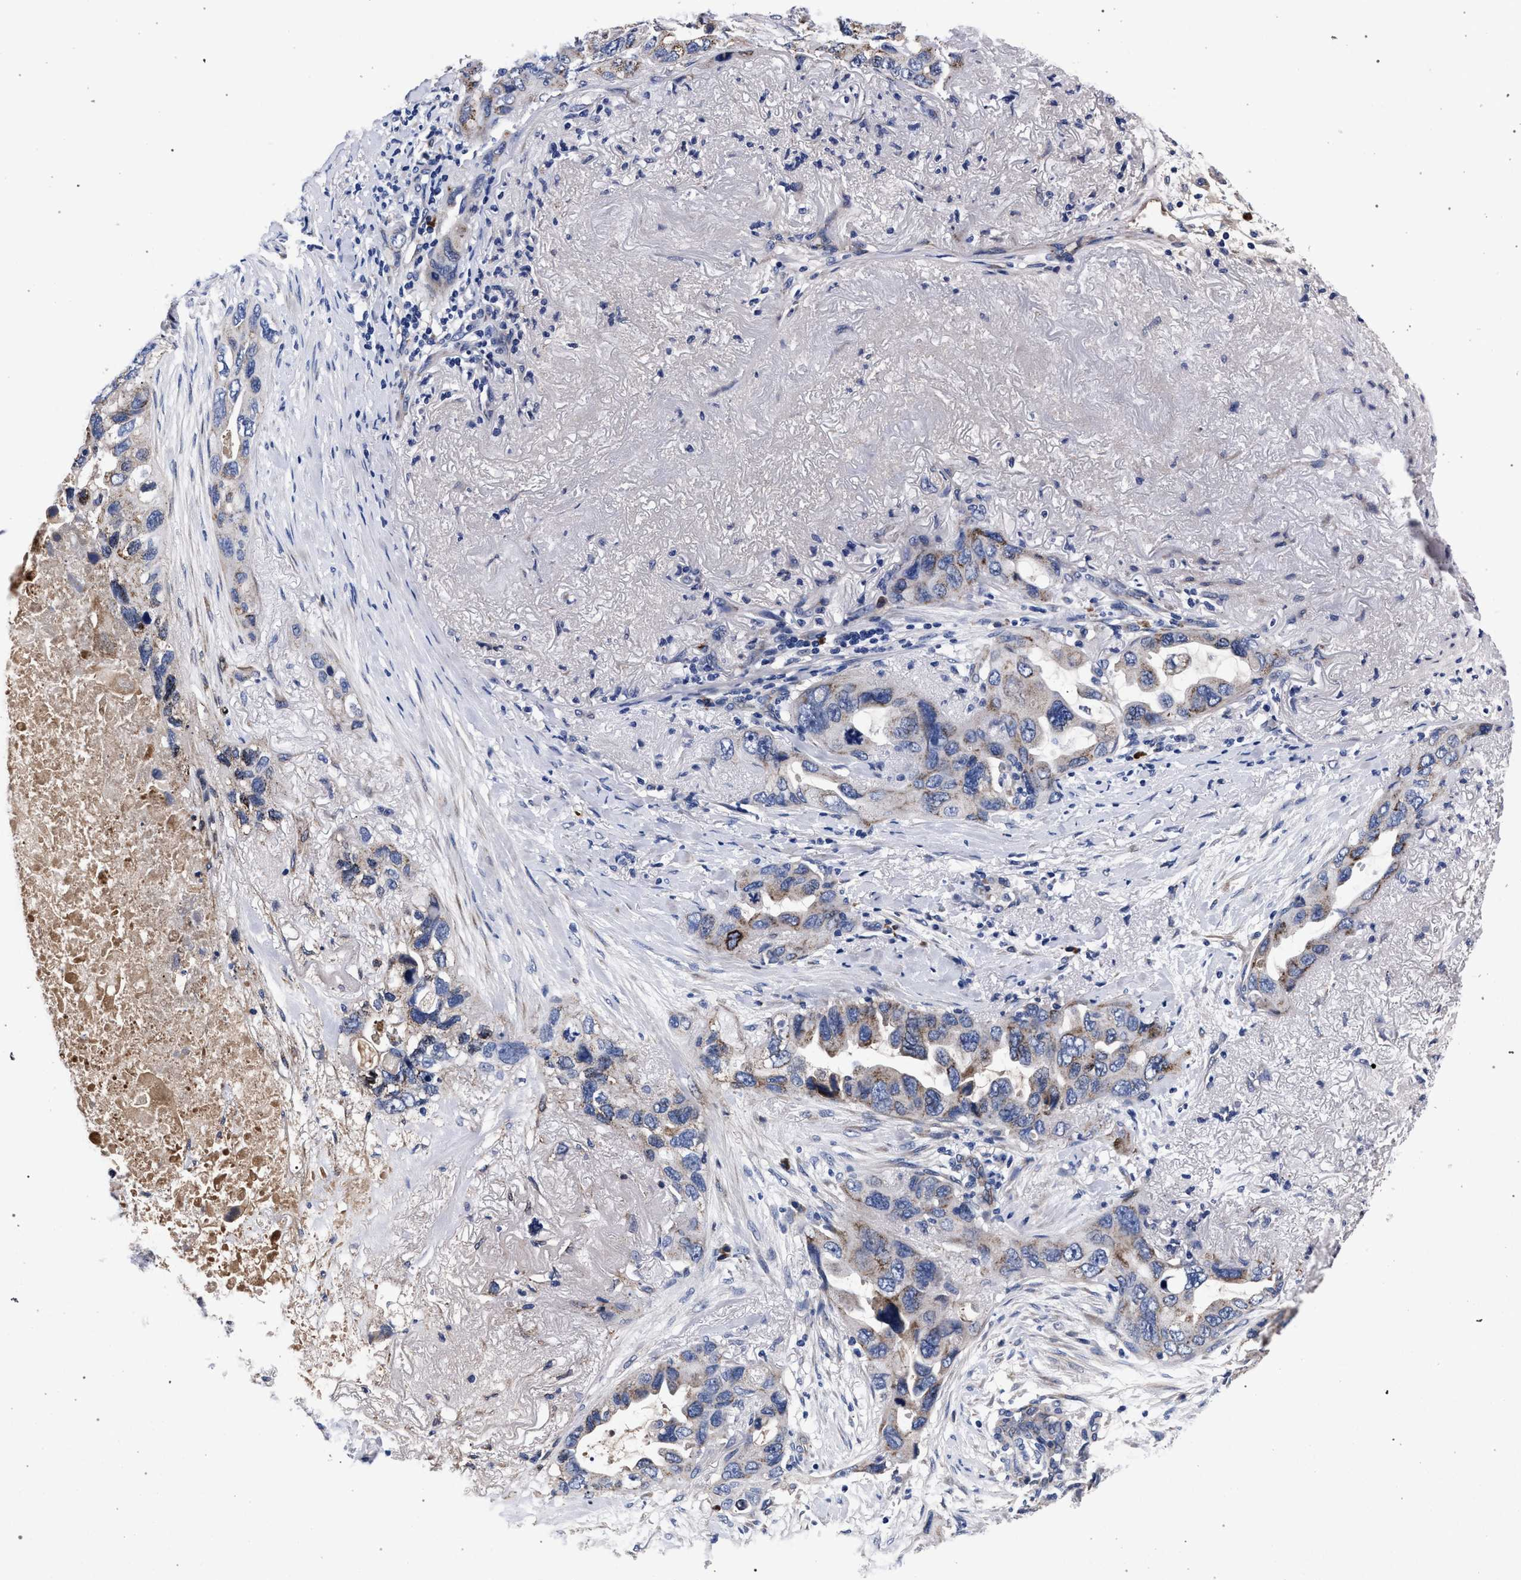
{"staining": {"intensity": "moderate", "quantity": "<25%", "location": "cytoplasmic/membranous"}, "tissue": "lung cancer", "cell_type": "Tumor cells", "image_type": "cancer", "snomed": [{"axis": "morphology", "description": "Squamous cell carcinoma, NOS"}, {"axis": "topography", "description": "Lung"}], "caption": "Lung cancer (squamous cell carcinoma) stained for a protein shows moderate cytoplasmic/membranous positivity in tumor cells. (Brightfield microscopy of DAB IHC at high magnification).", "gene": "ACOX1", "patient": {"sex": "female", "age": 73}}